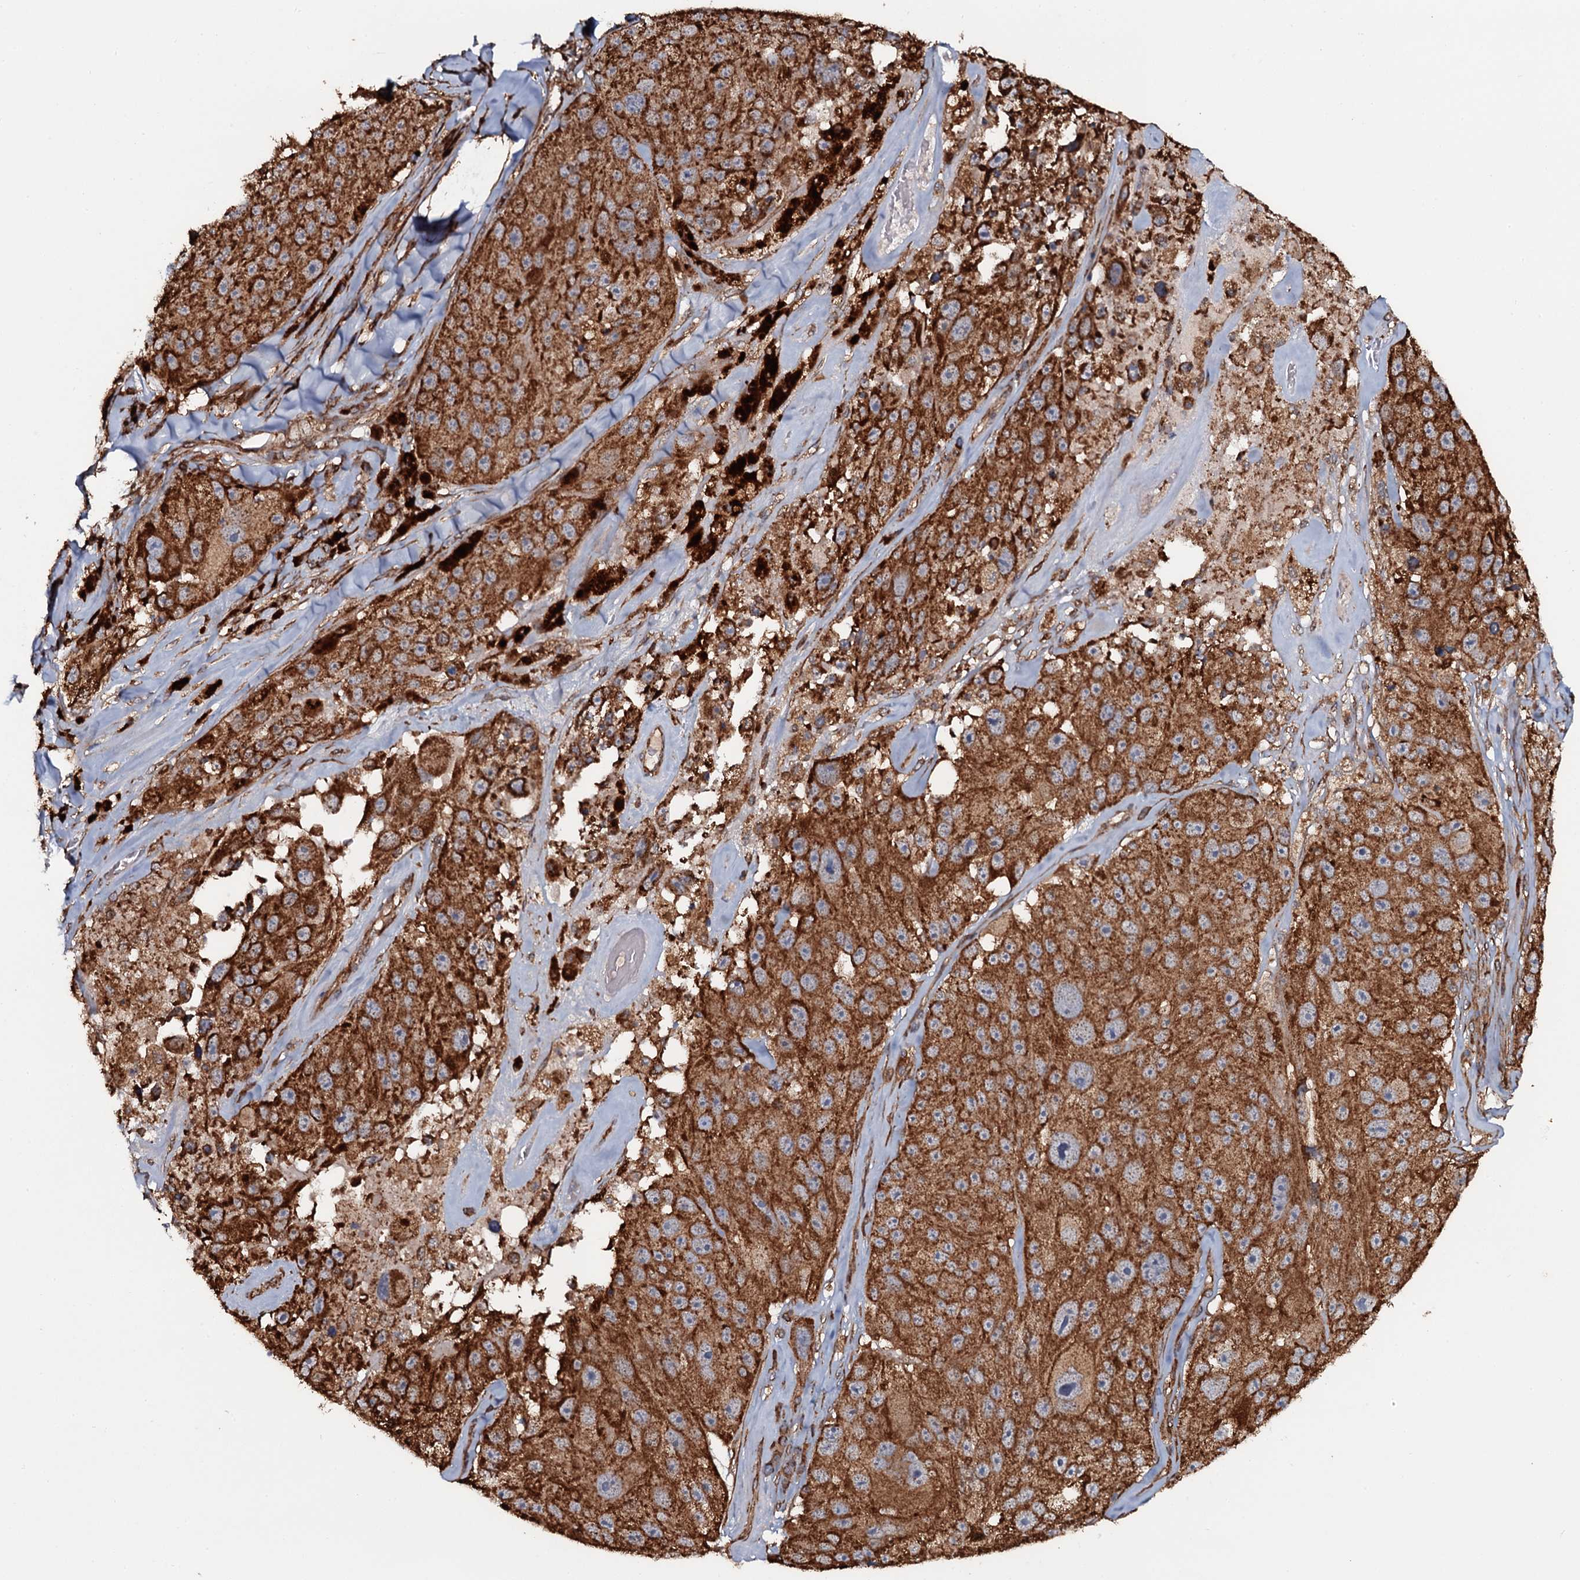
{"staining": {"intensity": "strong", "quantity": ">75%", "location": "cytoplasmic/membranous"}, "tissue": "melanoma", "cell_type": "Tumor cells", "image_type": "cancer", "snomed": [{"axis": "morphology", "description": "Malignant melanoma, Metastatic site"}, {"axis": "topography", "description": "Lymph node"}], "caption": "Brown immunohistochemical staining in malignant melanoma (metastatic site) shows strong cytoplasmic/membranous positivity in about >75% of tumor cells.", "gene": "VWA8", "patient": {"sex": "male", "age": 62}}